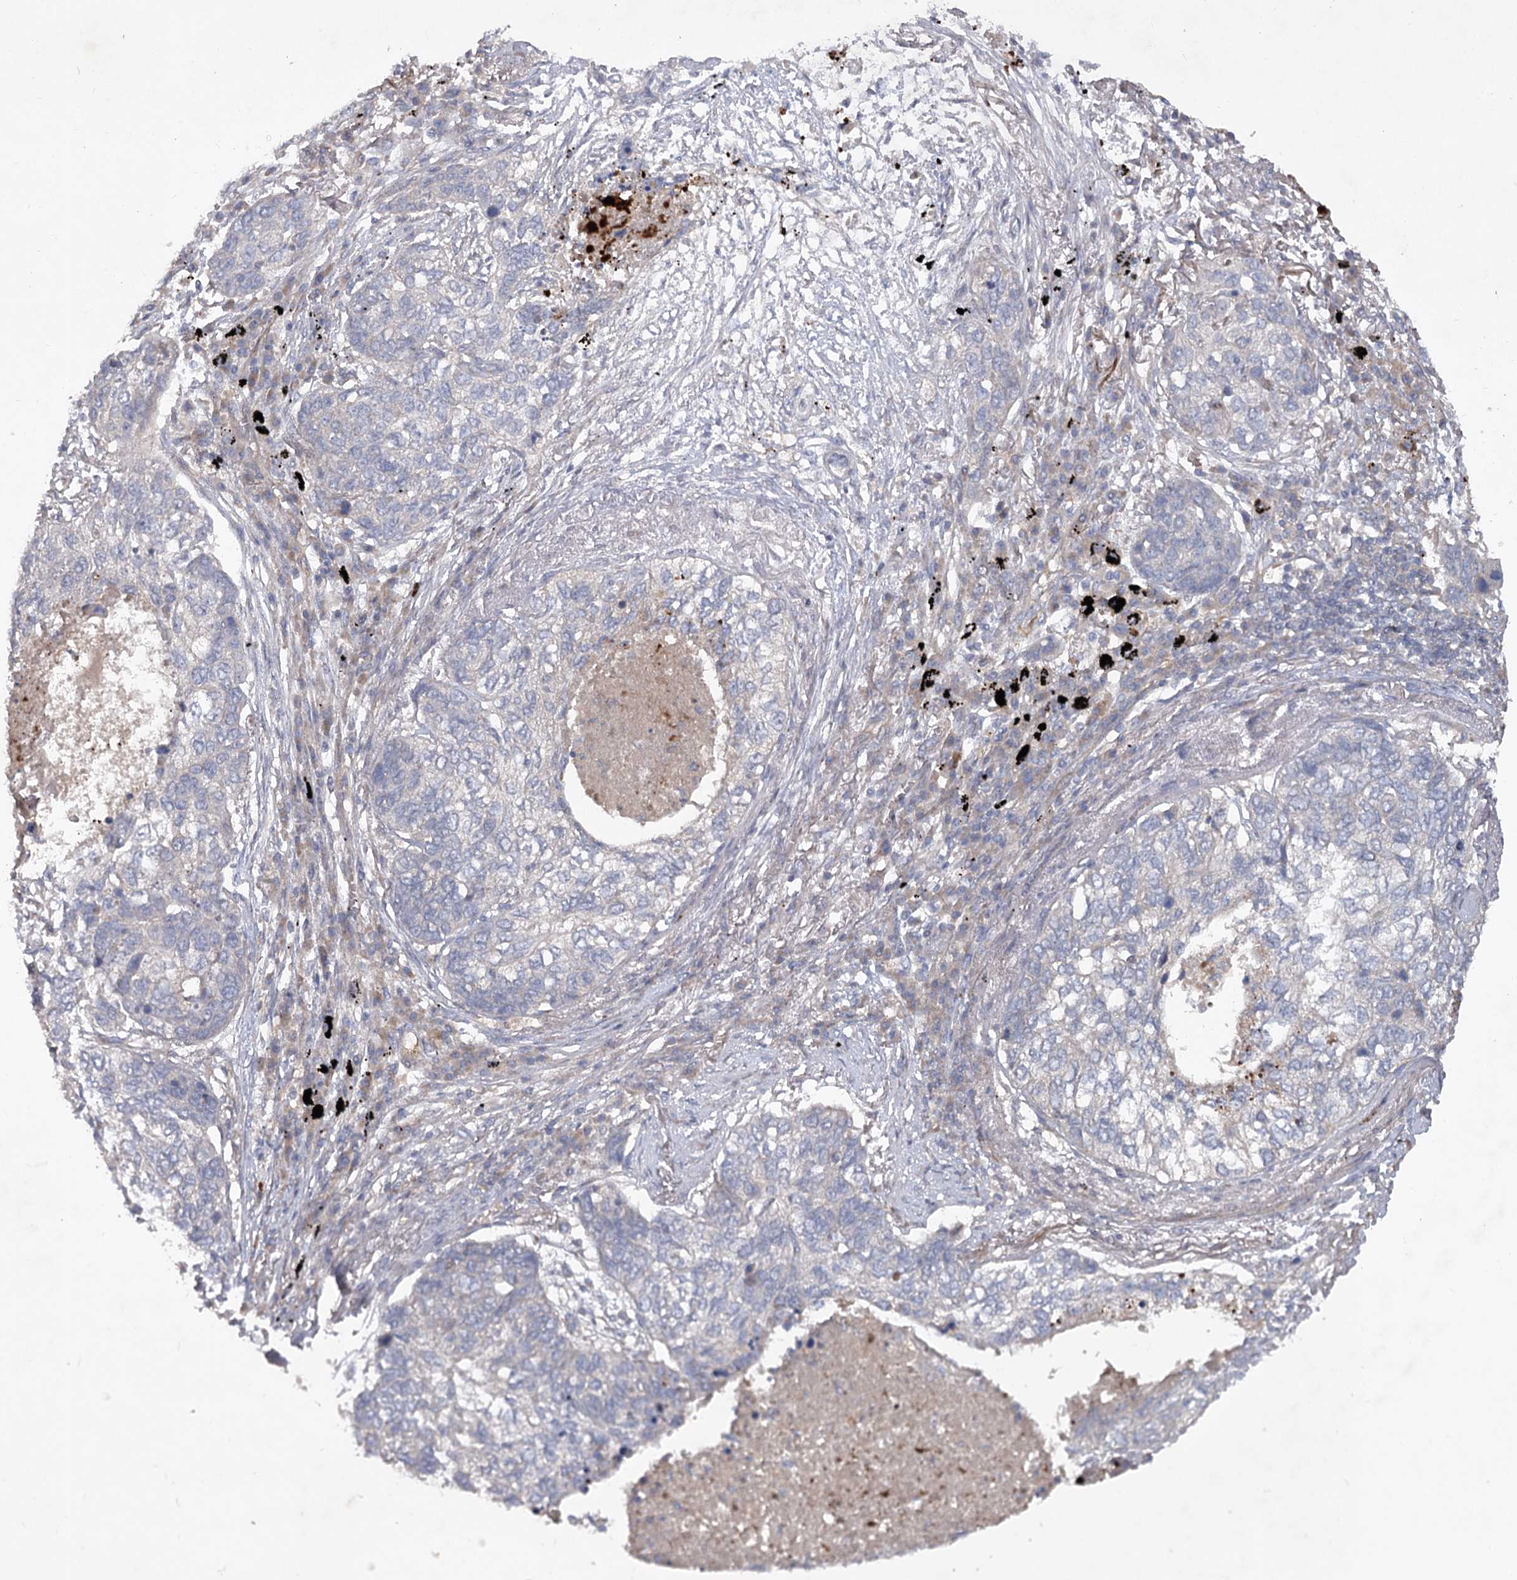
{"staining": {"intensity": "negative", "quantity": "none", "location": "none"}, "tissue": "lung cancer", "cell_type": "Tumor cells", "image_type": "cancer", "snomed": [{"axis": "morphology", "description": "Squamous cell carcinoma, NOS"}, {"axis": "topography", "description": "Lung"}], "caption": "Immunohistochemical staining of human lung cancer (squamous cell carcinoma) exhibits no significant positivity in tumor cells. (Stains: DAB immunohistochemistry with hematoxylin counter stain, Microscopy: brightfield microscopy at high magnification).", "gene": "RIN2", "patient": {"sex": "female", "age": 63}}